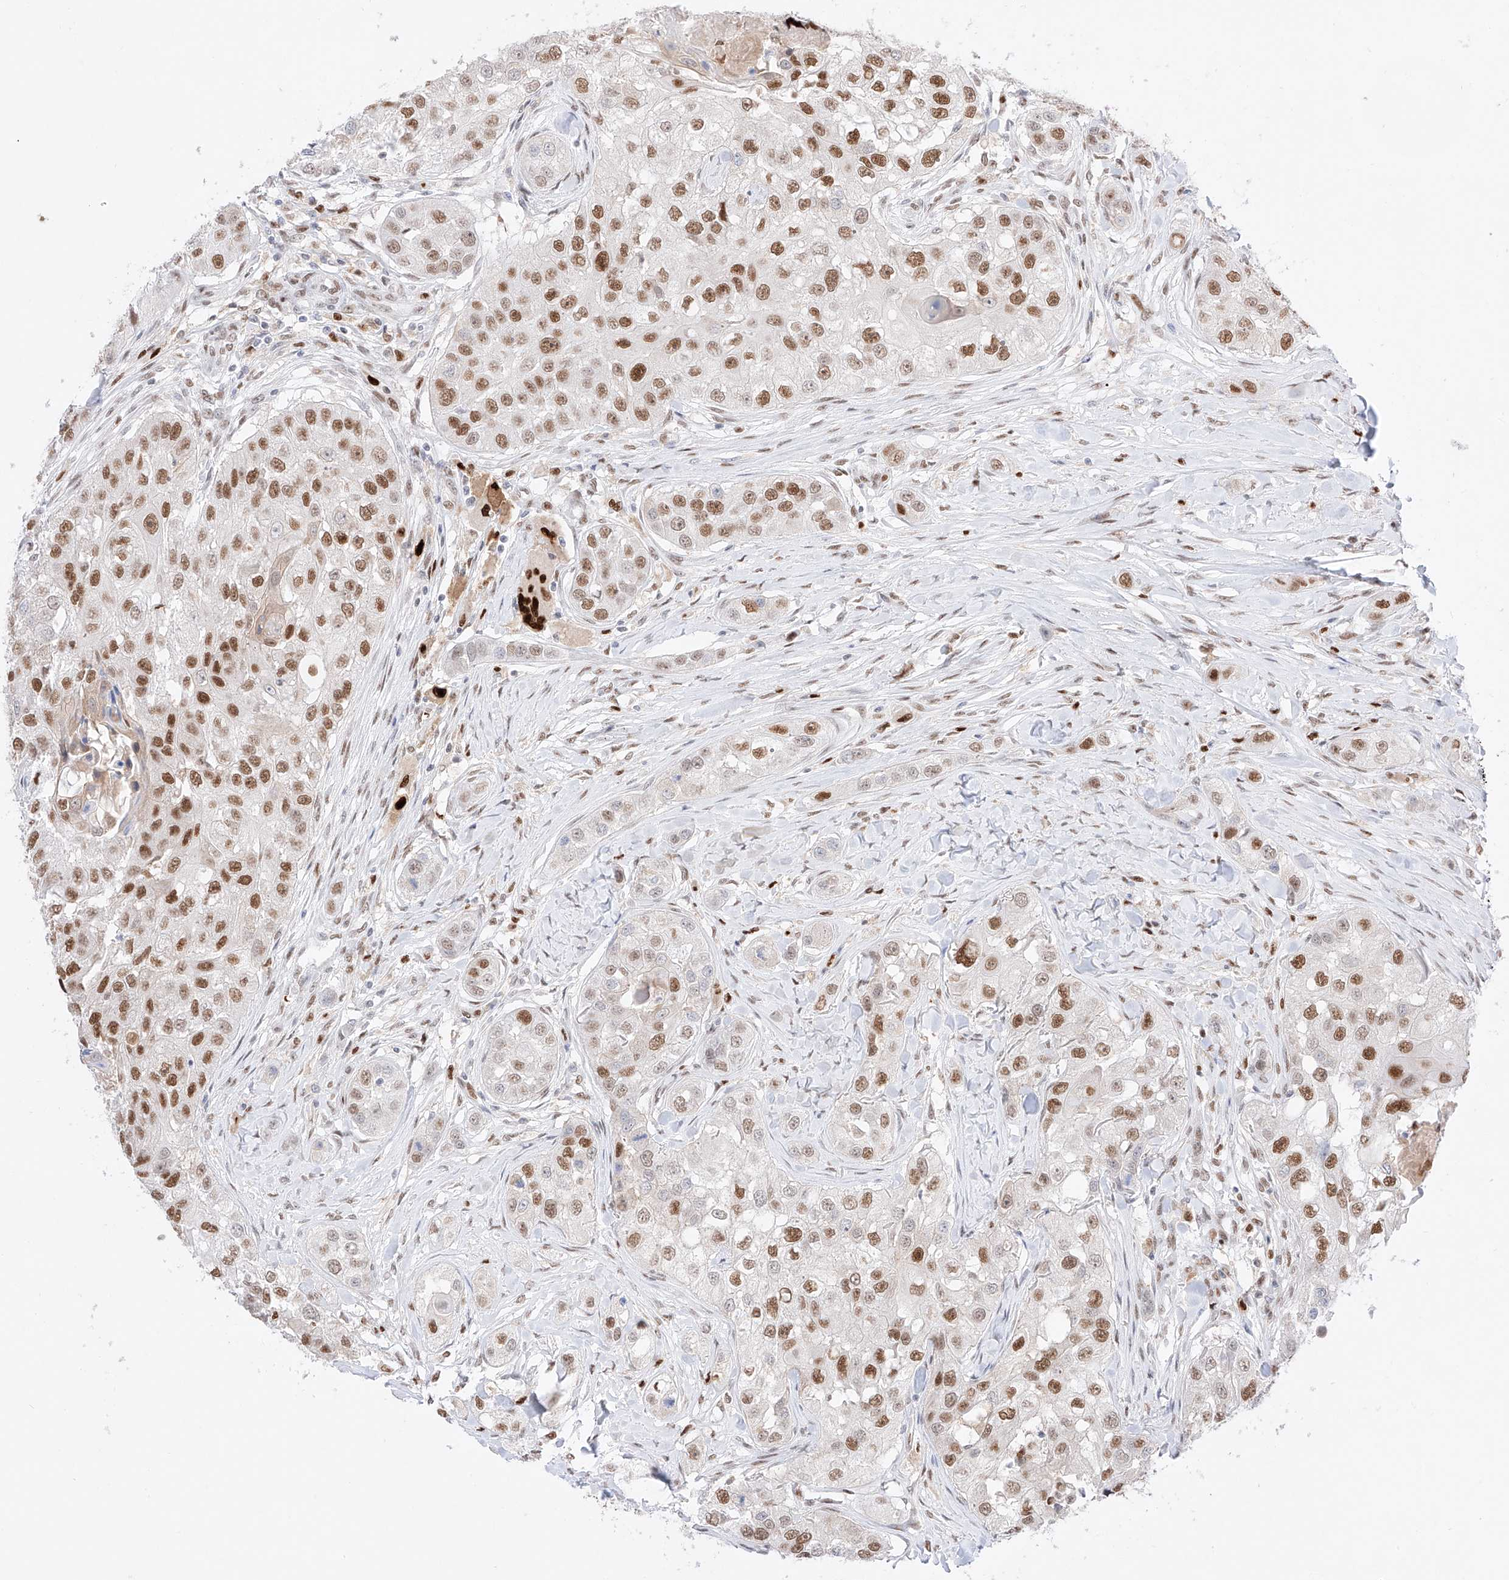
{"staining": {"intensity": "moderate", "quantity": ">75%", "location": "nuclear"}, "tissue": "head and neck cancer", "cell_type": "Tumor cells", "image_type": "cancer", "snomed": [{"axis": "morphology", "description": "Normal tissue, NOS"}, {"axis": "morphology", "description": "Squamous cell carcinoma, NOS"}, {"axis": "topography", "description": "Skeletal muscle"}, {"axis": "topography", "description": "Head-Neck"}], "caption": "Squamous cell carcinoma (head and neck) was stained to show a protein in brown. There is medium levels of moderate nuclear staining in approximately >75% of tumor cells.", "gene": "APIP", "patient": {"sex": "male", "age": 51}}